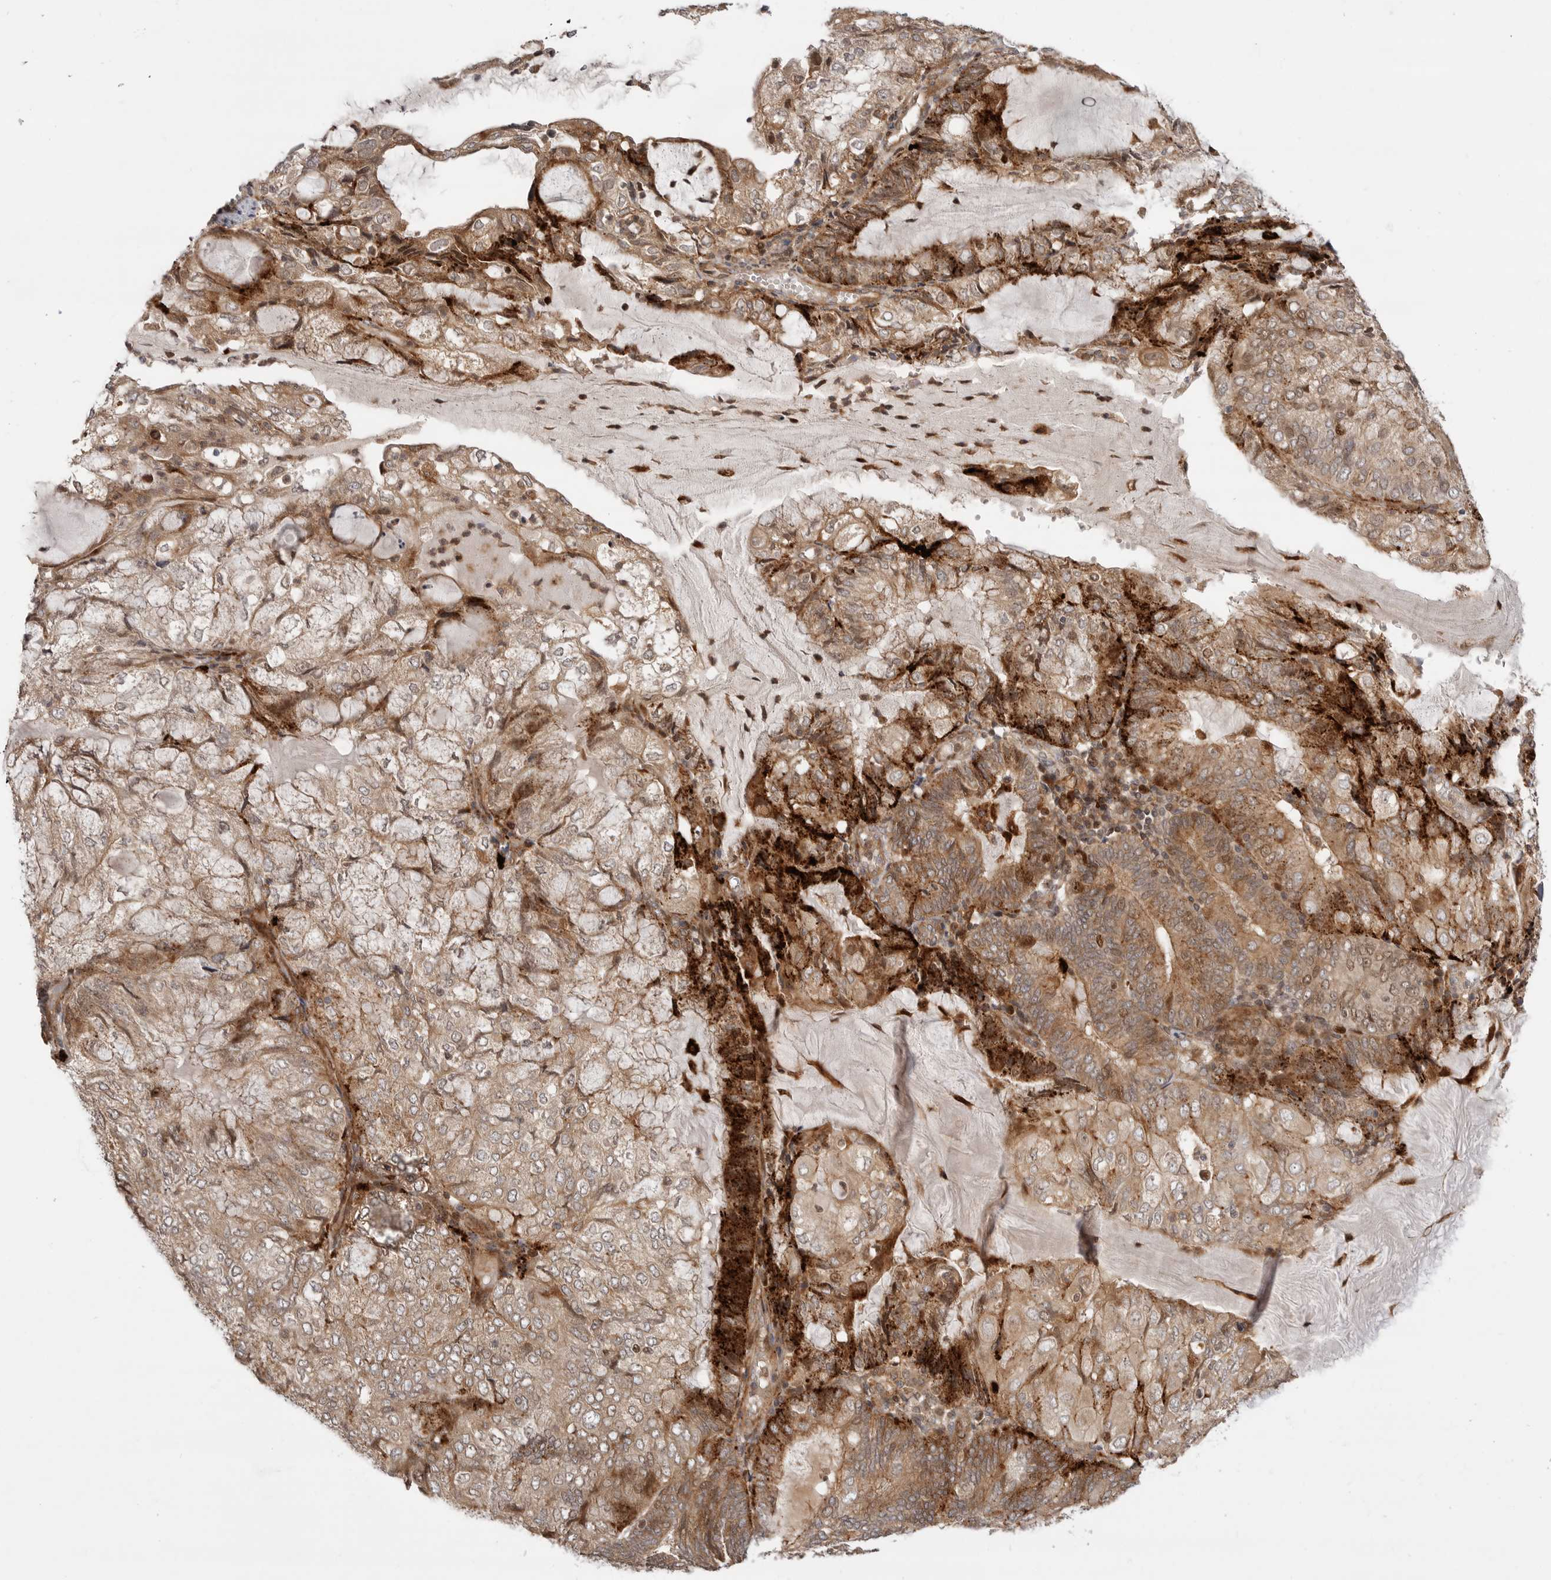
{"staining": {"intensity": "strong", "quantity": "25%-75%", "location": "cytoplasmic/membranous"}, "tissue": "endometrial cancer", "cell_type": "Tumor cells", "image_type": "cancer", "snomed": [{"axis": "morphology", "description": "Adenocarcinoma, NOS"}, {"axis": "topography", "description": "Endometrium"}], "caption": "IHC image of neoplastic tissue: endometrial cancer stained using immunohistochemistry reveals high levels of strong protein expression localized specifically in the cytoplasmic/membranous of tumor cells, appearing as a cytoplasmic/membranous brown color.", "gene": "CSNK1G3", "patient": {"sex": "female", "age": 81}}